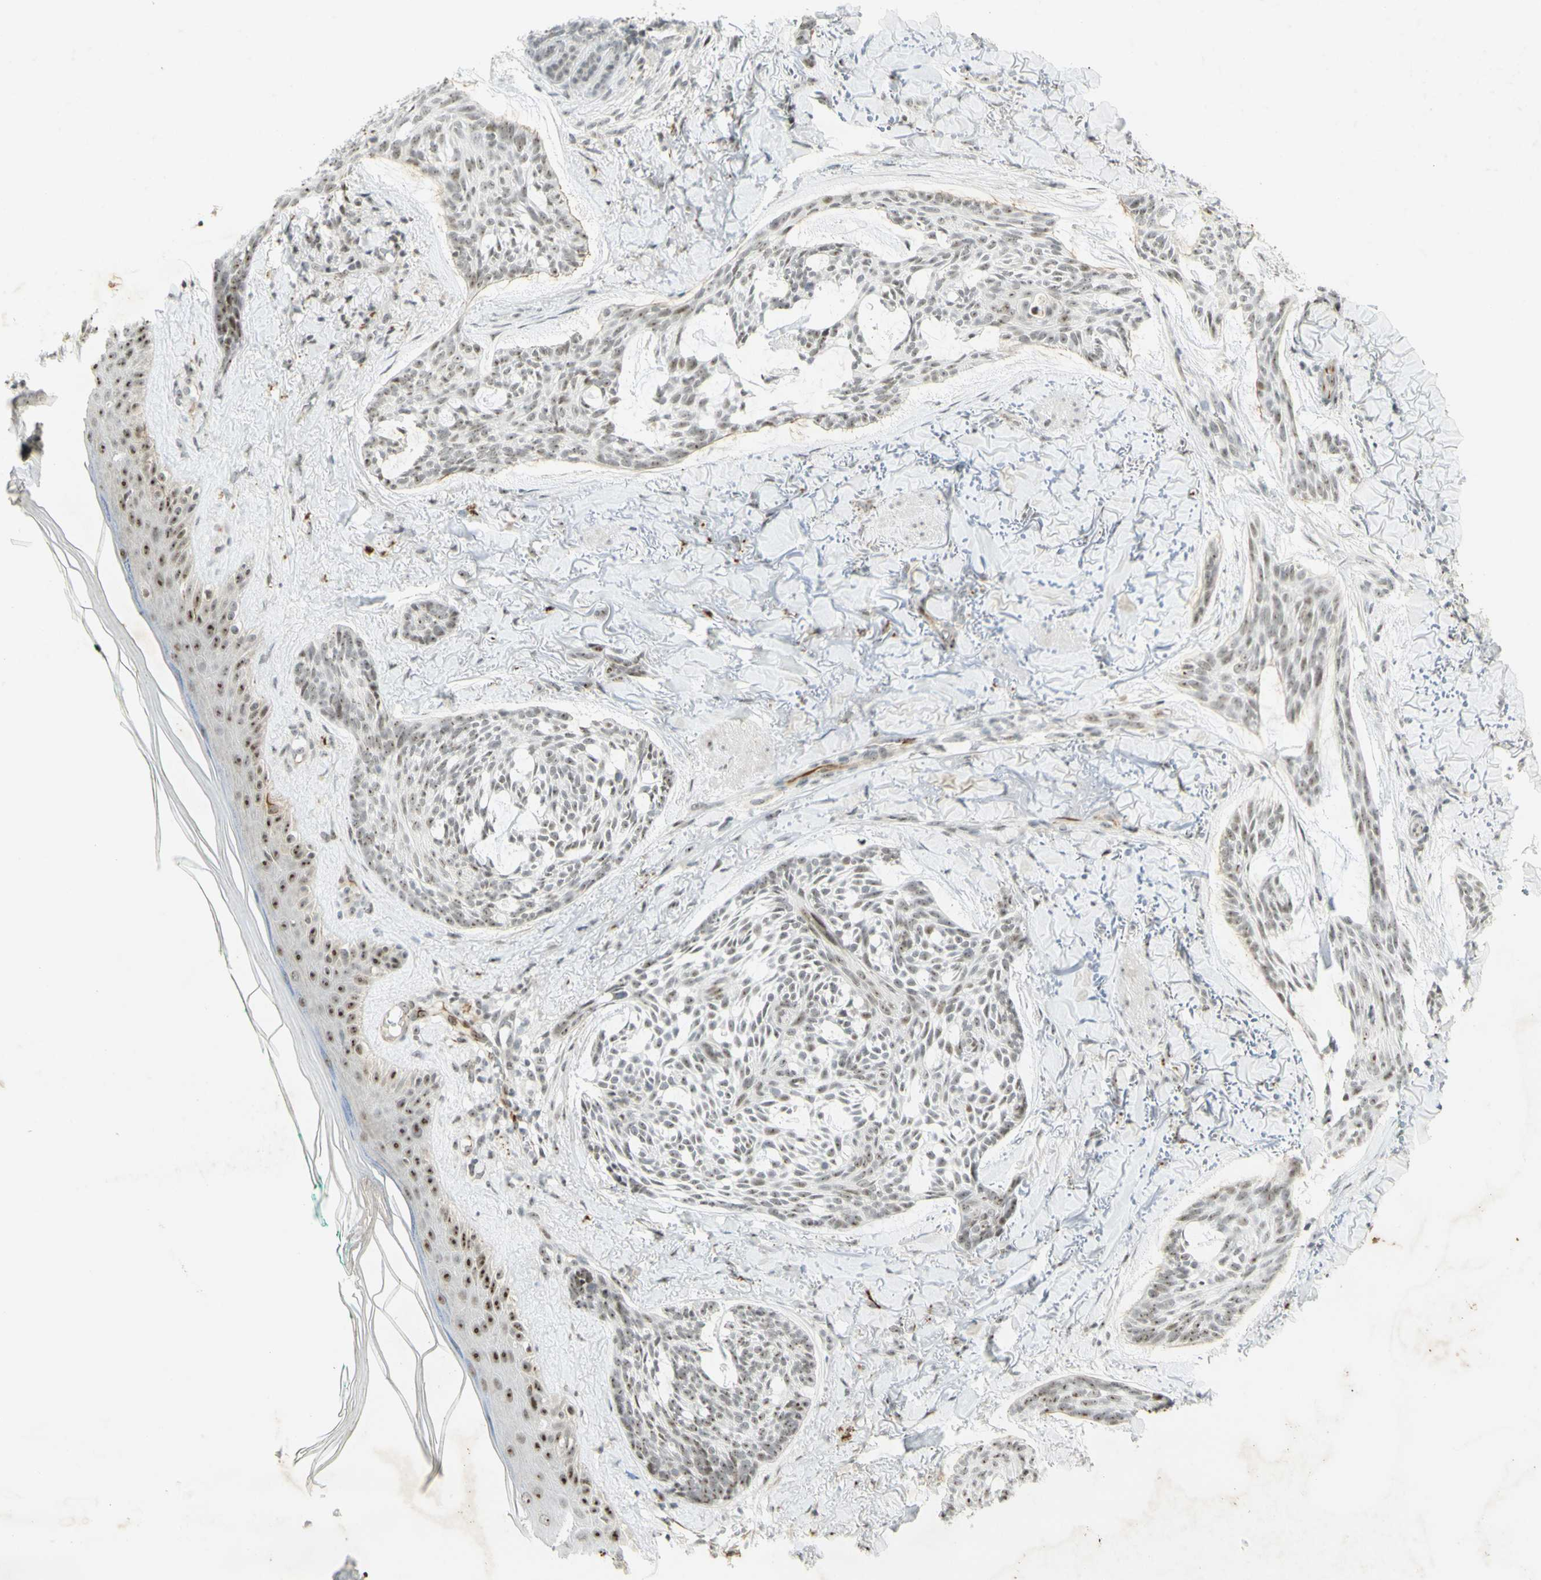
{"staining": {"intensity": "moderate", "quantity": "25%-75%", "location": "nuclear"}, "tissue": "skin cancer", "cell_type": "Tumor cells", "image_type": "cancer", "snomed": [{"axis": "morphology", "description": "Basal cell carcinoma"}, {"axis": "topography", "description": "Skin"}], "caption": "The immunohistochemical stain labels moderate nuclear expression in tumor cells of skin basal cell carcinoma tissue. The staining is performed using DAB brown chromogen to label protein expression. The nuclei are counter-stained blue using hematoxylin.", "gene": "IRF1", "patient": {"sex": "male", "age": 43}}